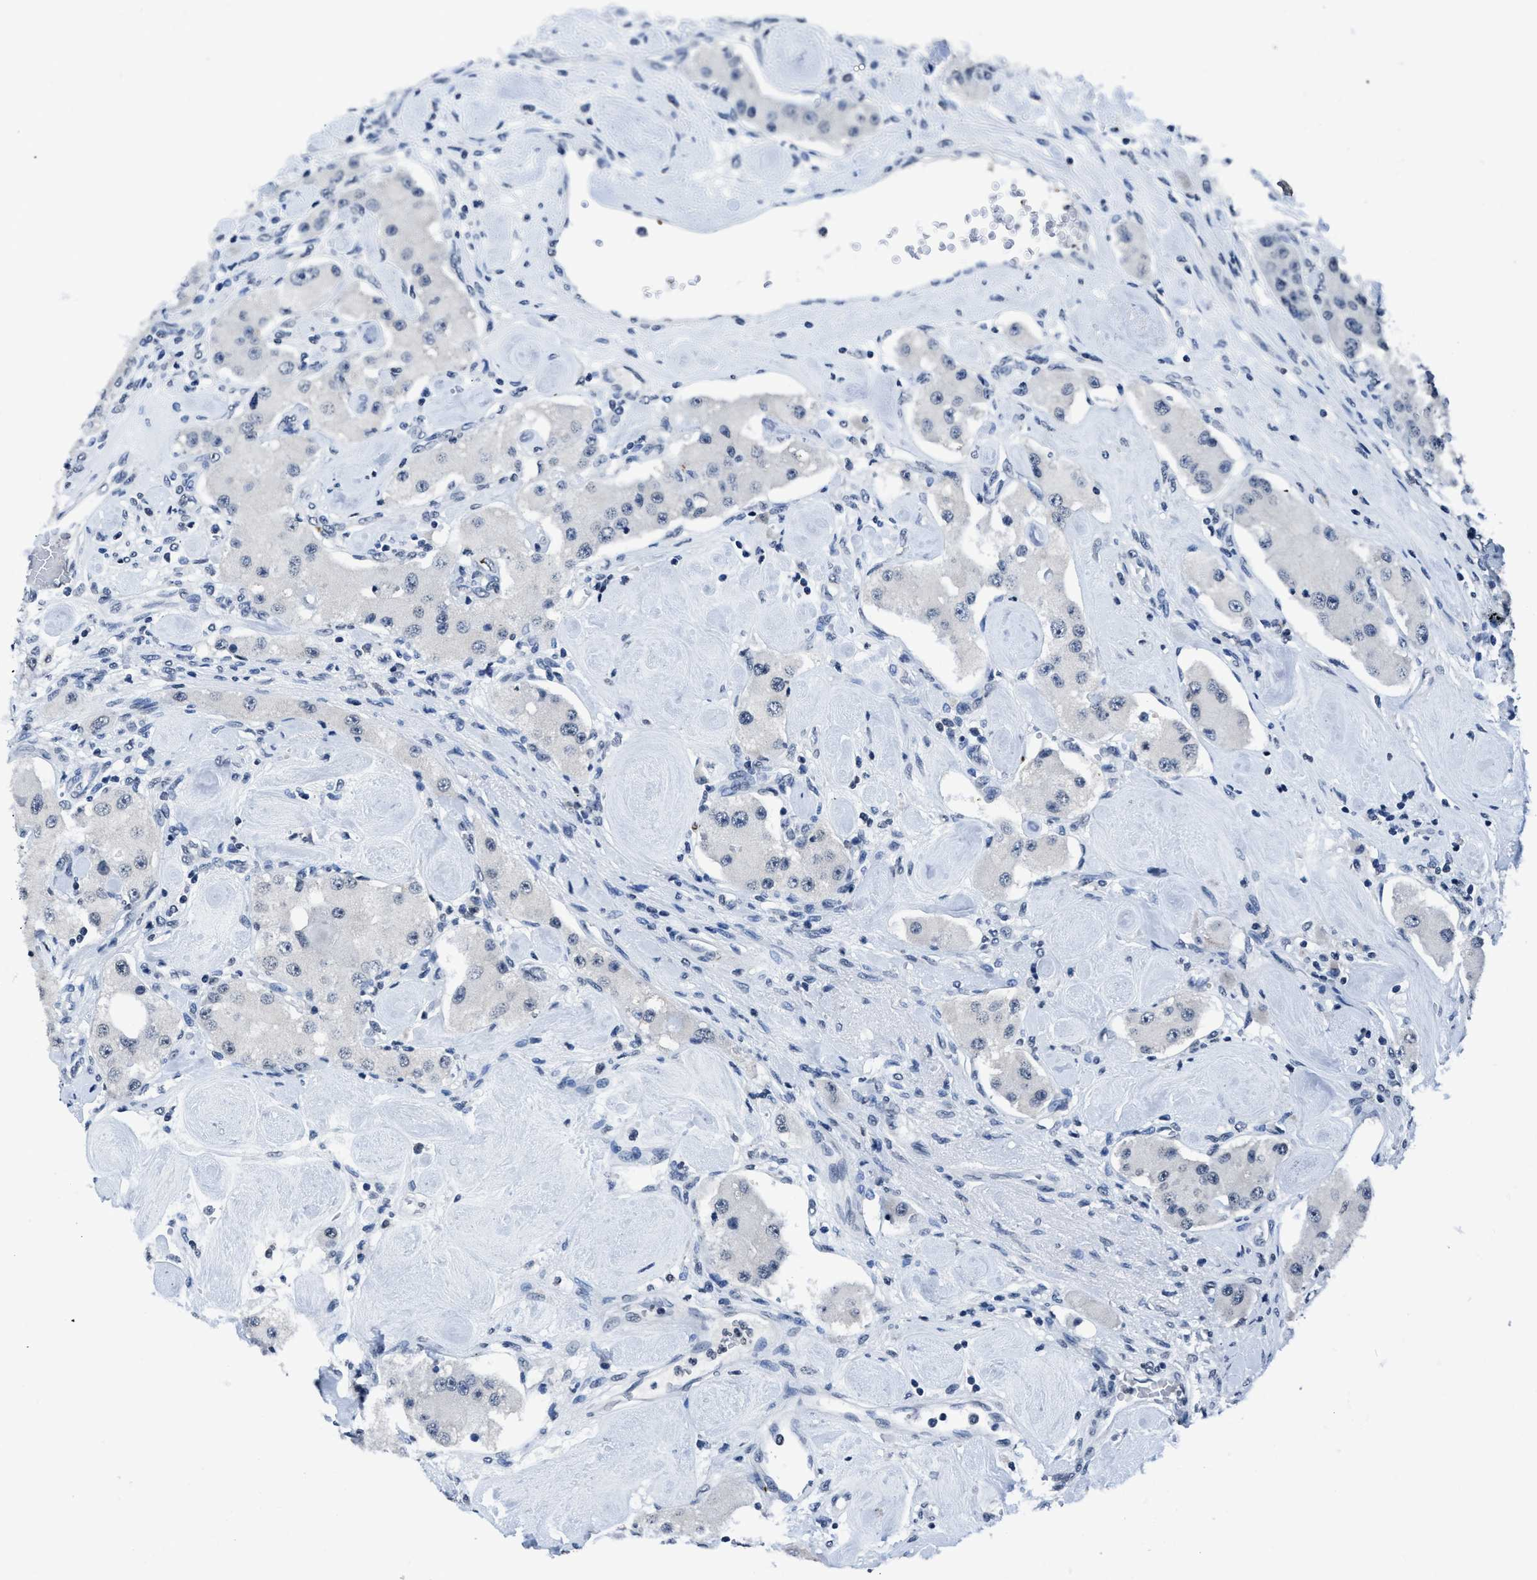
{"staining": {"intensity": "negative", "quantity": "none", "location": "none"}, "tissue": "carcinoid", "cell_type": "Tumor cells", "image_type": "cancer", "snomed": [{"axis": "morphology", "description": "Carcinoid, malignant, NOS"}, {"axis": "topography", "description": "Pancreas"}], "caption": "The photomicrograph reveals no significant staining in tumor cells of carcinoid.", "gene": "ITGA2B", "patient": {"sex": "male", "age": 41}}